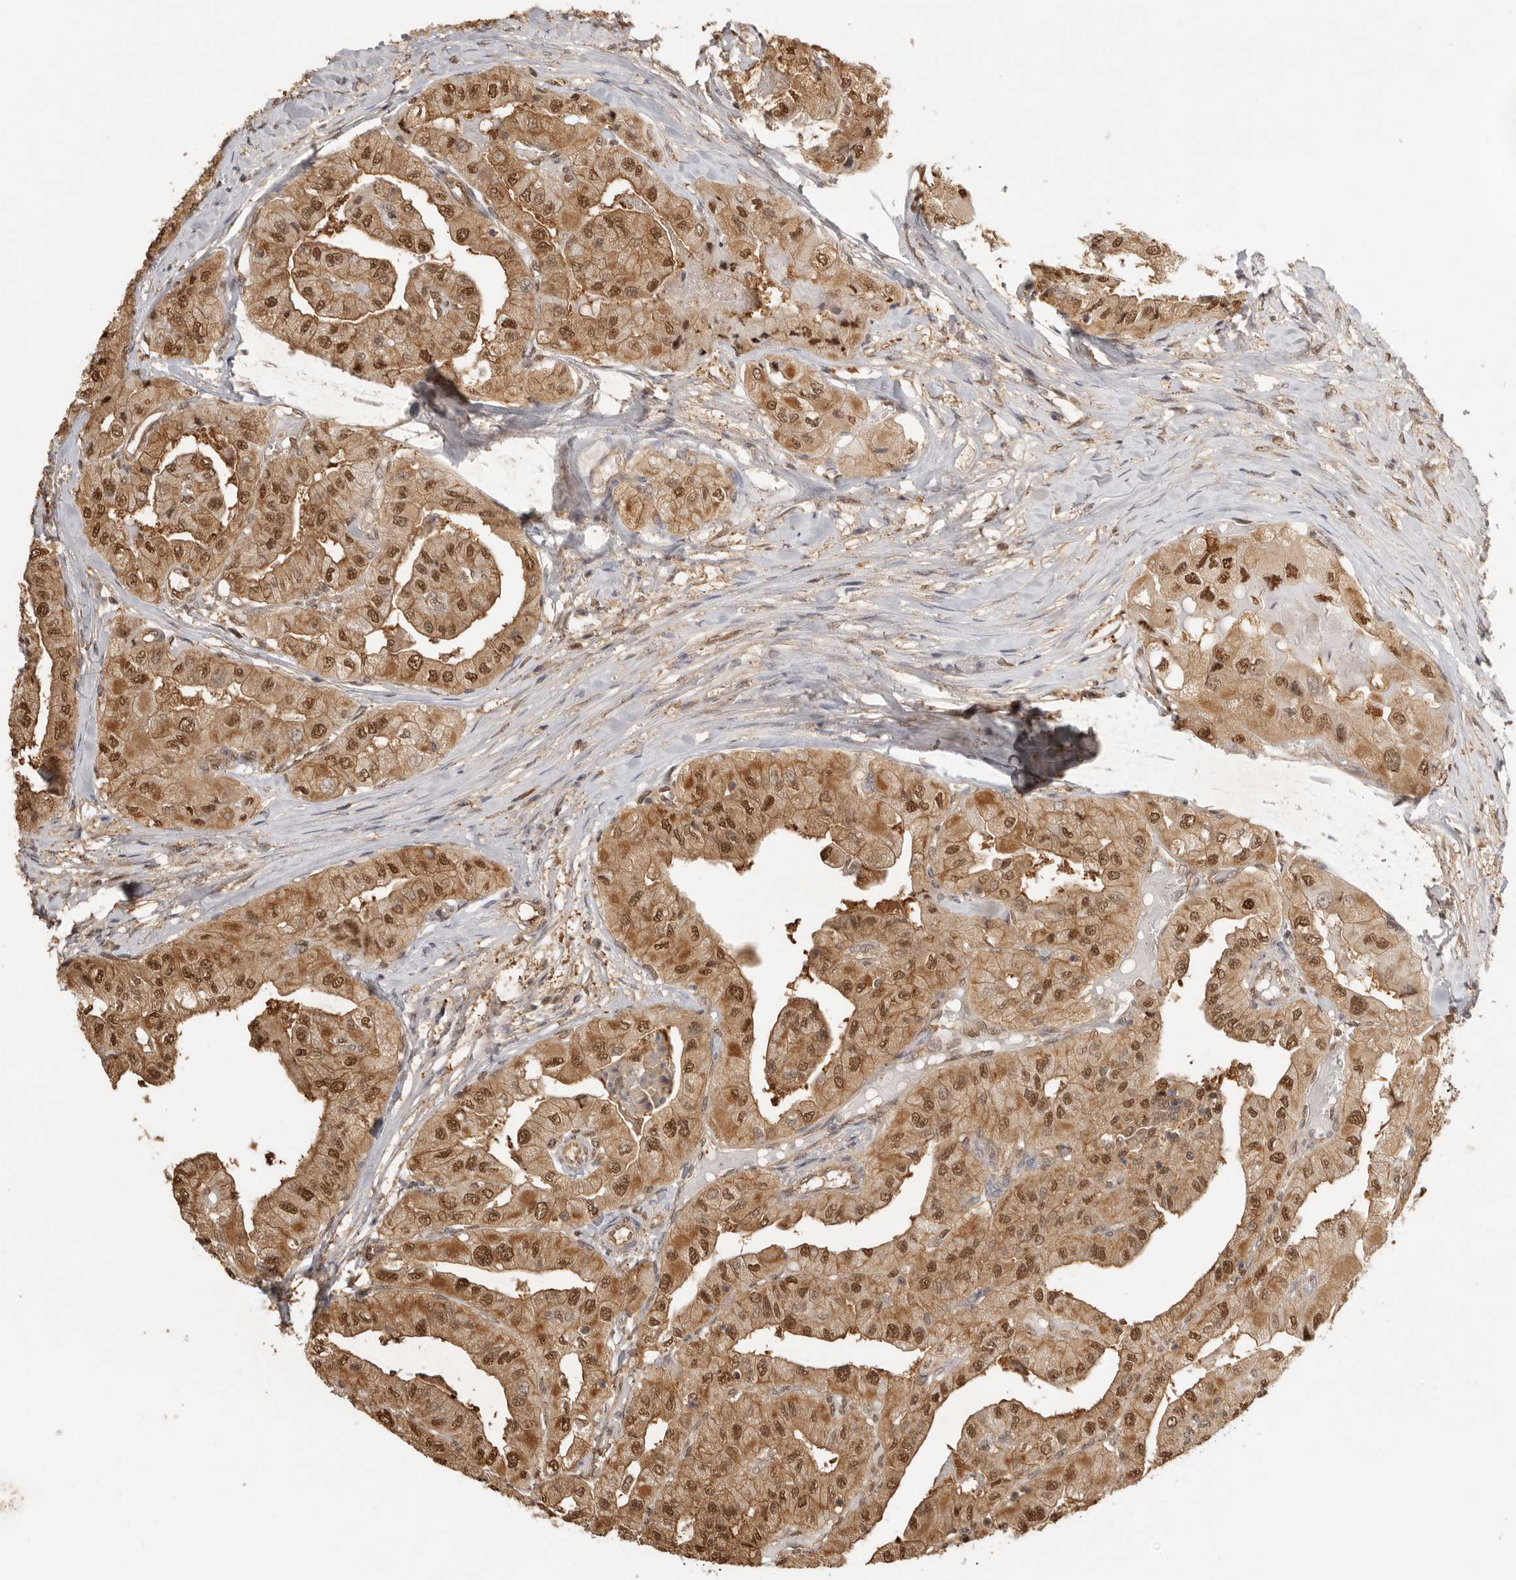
{"staining": {"intensity": "strong", "quantity": ">75%", "location": "cytoplasmic/membranous,nuclear"}, "tissue": "thyroid cancer", "cell_type": "Tumor cells", "image_type": "cancer", "snomed": [{"axis": "morphology", "description": "Papillary adenocarcinoma, NOS"}, {"axis": "topography", "description": "Thyroid gland"}], "caption": "Brown immunohistochemical staining in thyroid cancer (papillary adenocarcinoma) displays strong cytoplasmic/membranous and nuclear positivity in approximately >75% of tumor cells.", "gene": "PSMA5", "patient": {"sex": "female", "age": 59}}